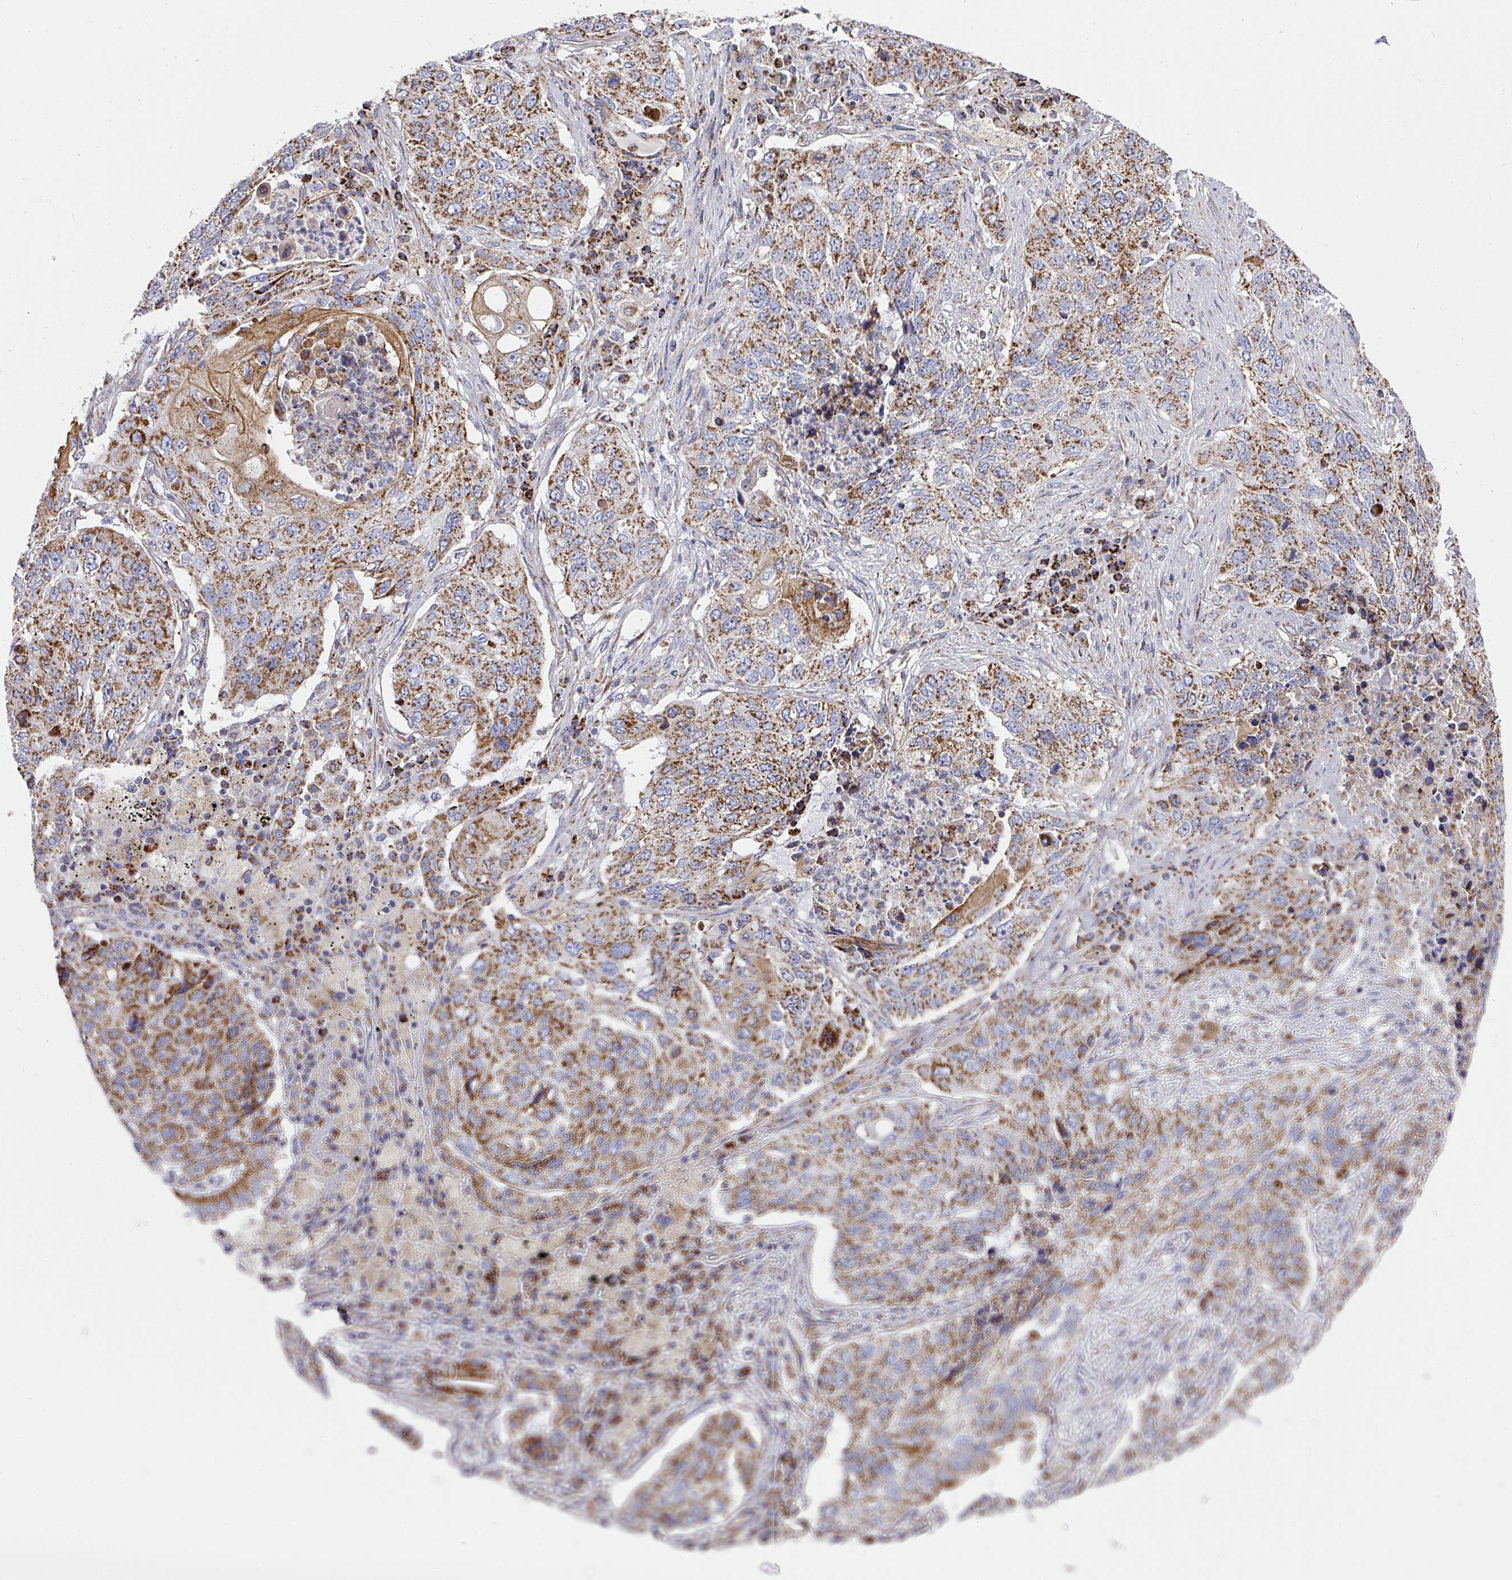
{"staining": {"intensity": "strong", "quantity": ">75%", "location": "cytoplasmic/membranous"}, "tissue": "lung cancer", "cell_type": "Tumor cells", "image_type": "cancer", "snomed": [{"axis": "morphology", "description": "Squamous cell carcinoma, NOS"}, {"axis": "topography", "description": "Lung"}], "caption": "Tumor cells exhibit strong cytoplasmic/membranous positivity in about >75% of cells in lung cancer.", "gene": "UQCRFS1", "patient": {"sex": "female", "age": 63}}